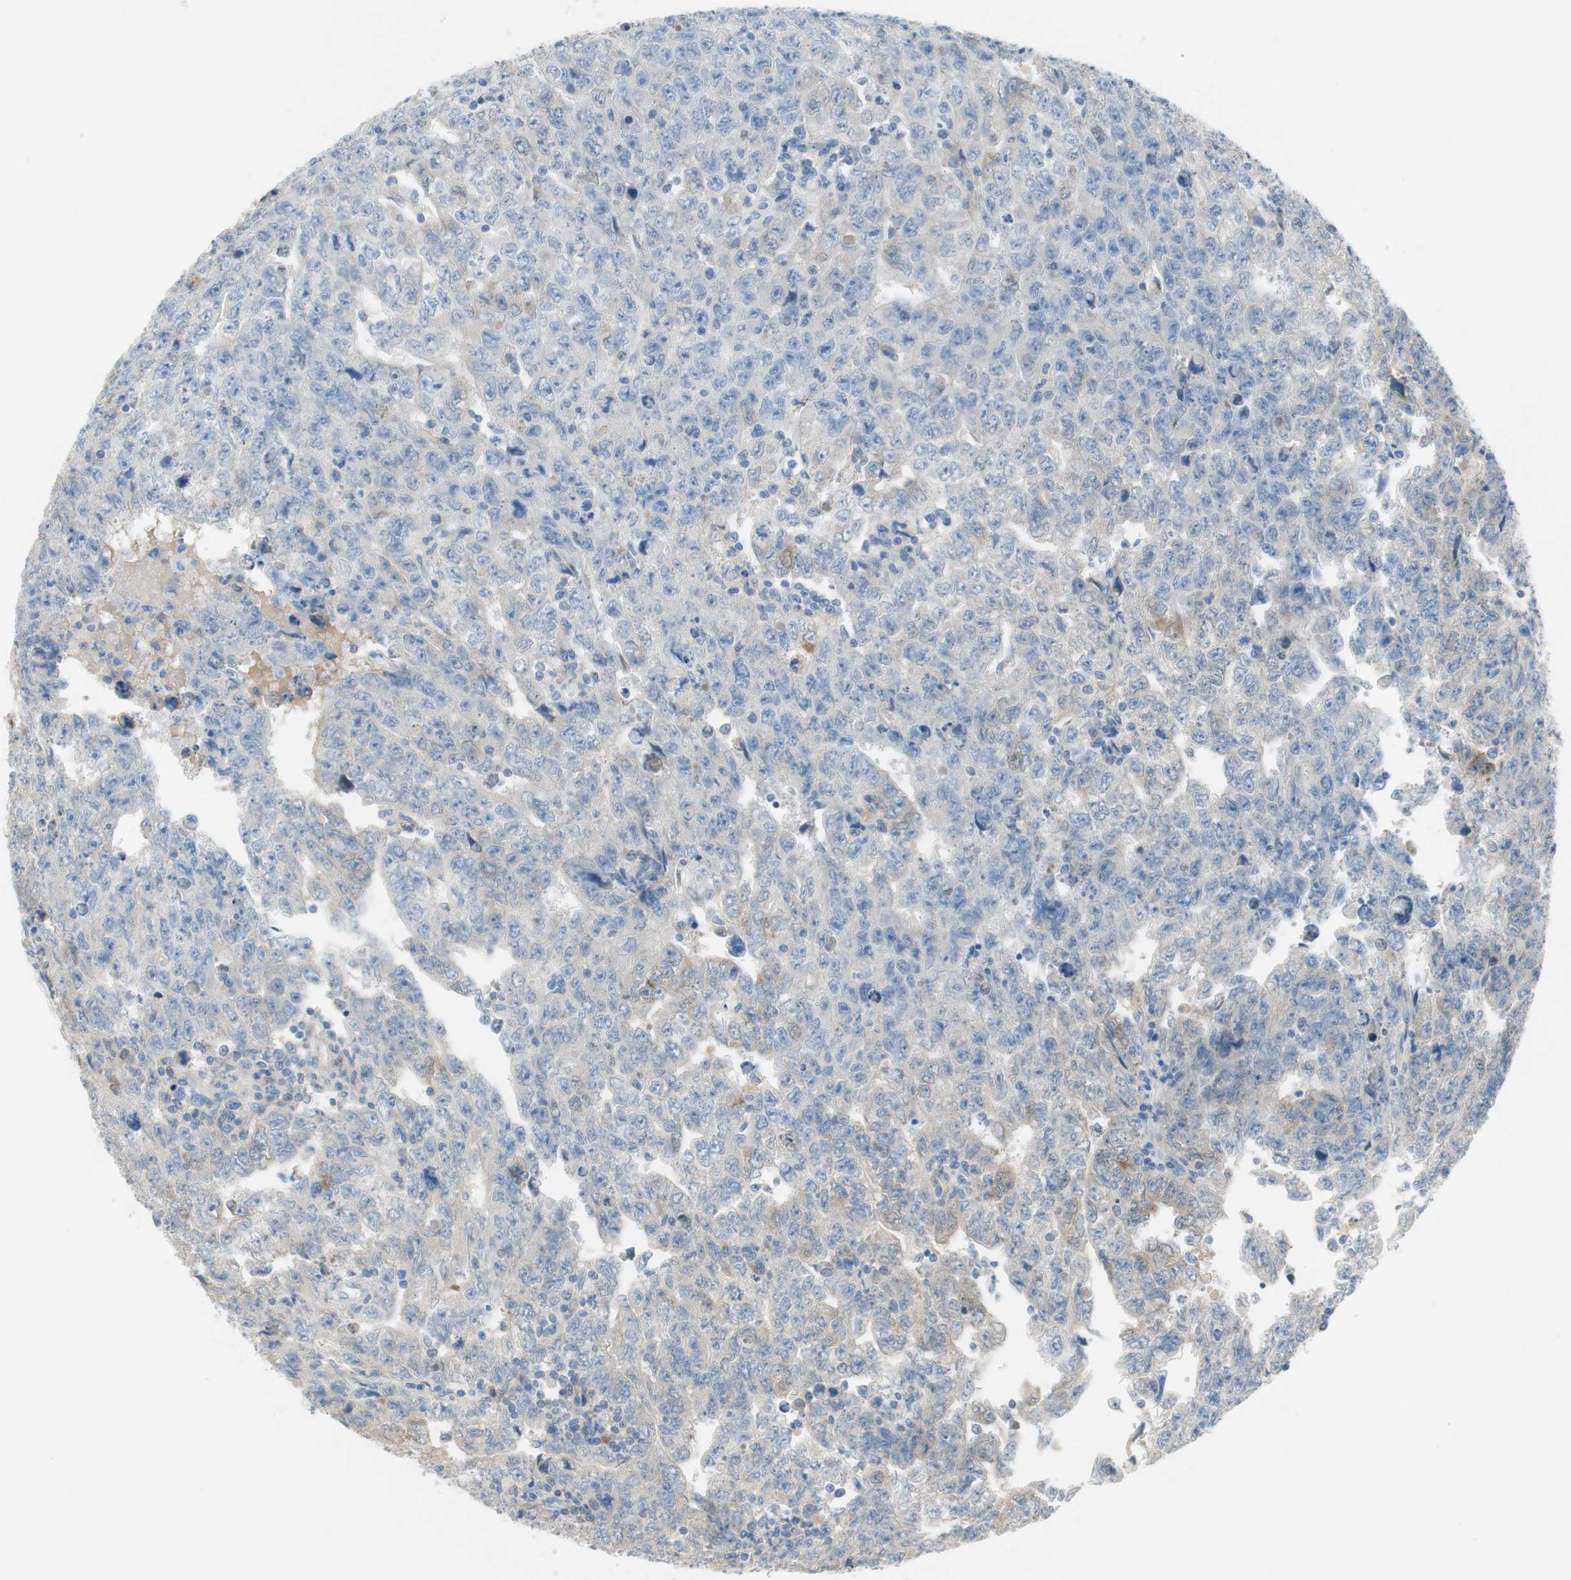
{"staining": {"intensity": "weak", "quantity": "<25%", "location": "cytoplasmic/membranous"}, "tissue": "testis cancer", "cell_type": "Tumor cells", "image_type": "cancer", "snomed": [{"axis": "morphology", "description": "Carcinoma, Embryonal, NOS"}, {"axis": "topography", "description": "Testis"}], "caption": "This is an immunohistochemistry (IHC) micrograph of human embryonal carcinoma (testis). There is no expression in tumor cells.", "gene": "FDFT1", "patient": {"sex": "male", "age": 28}}